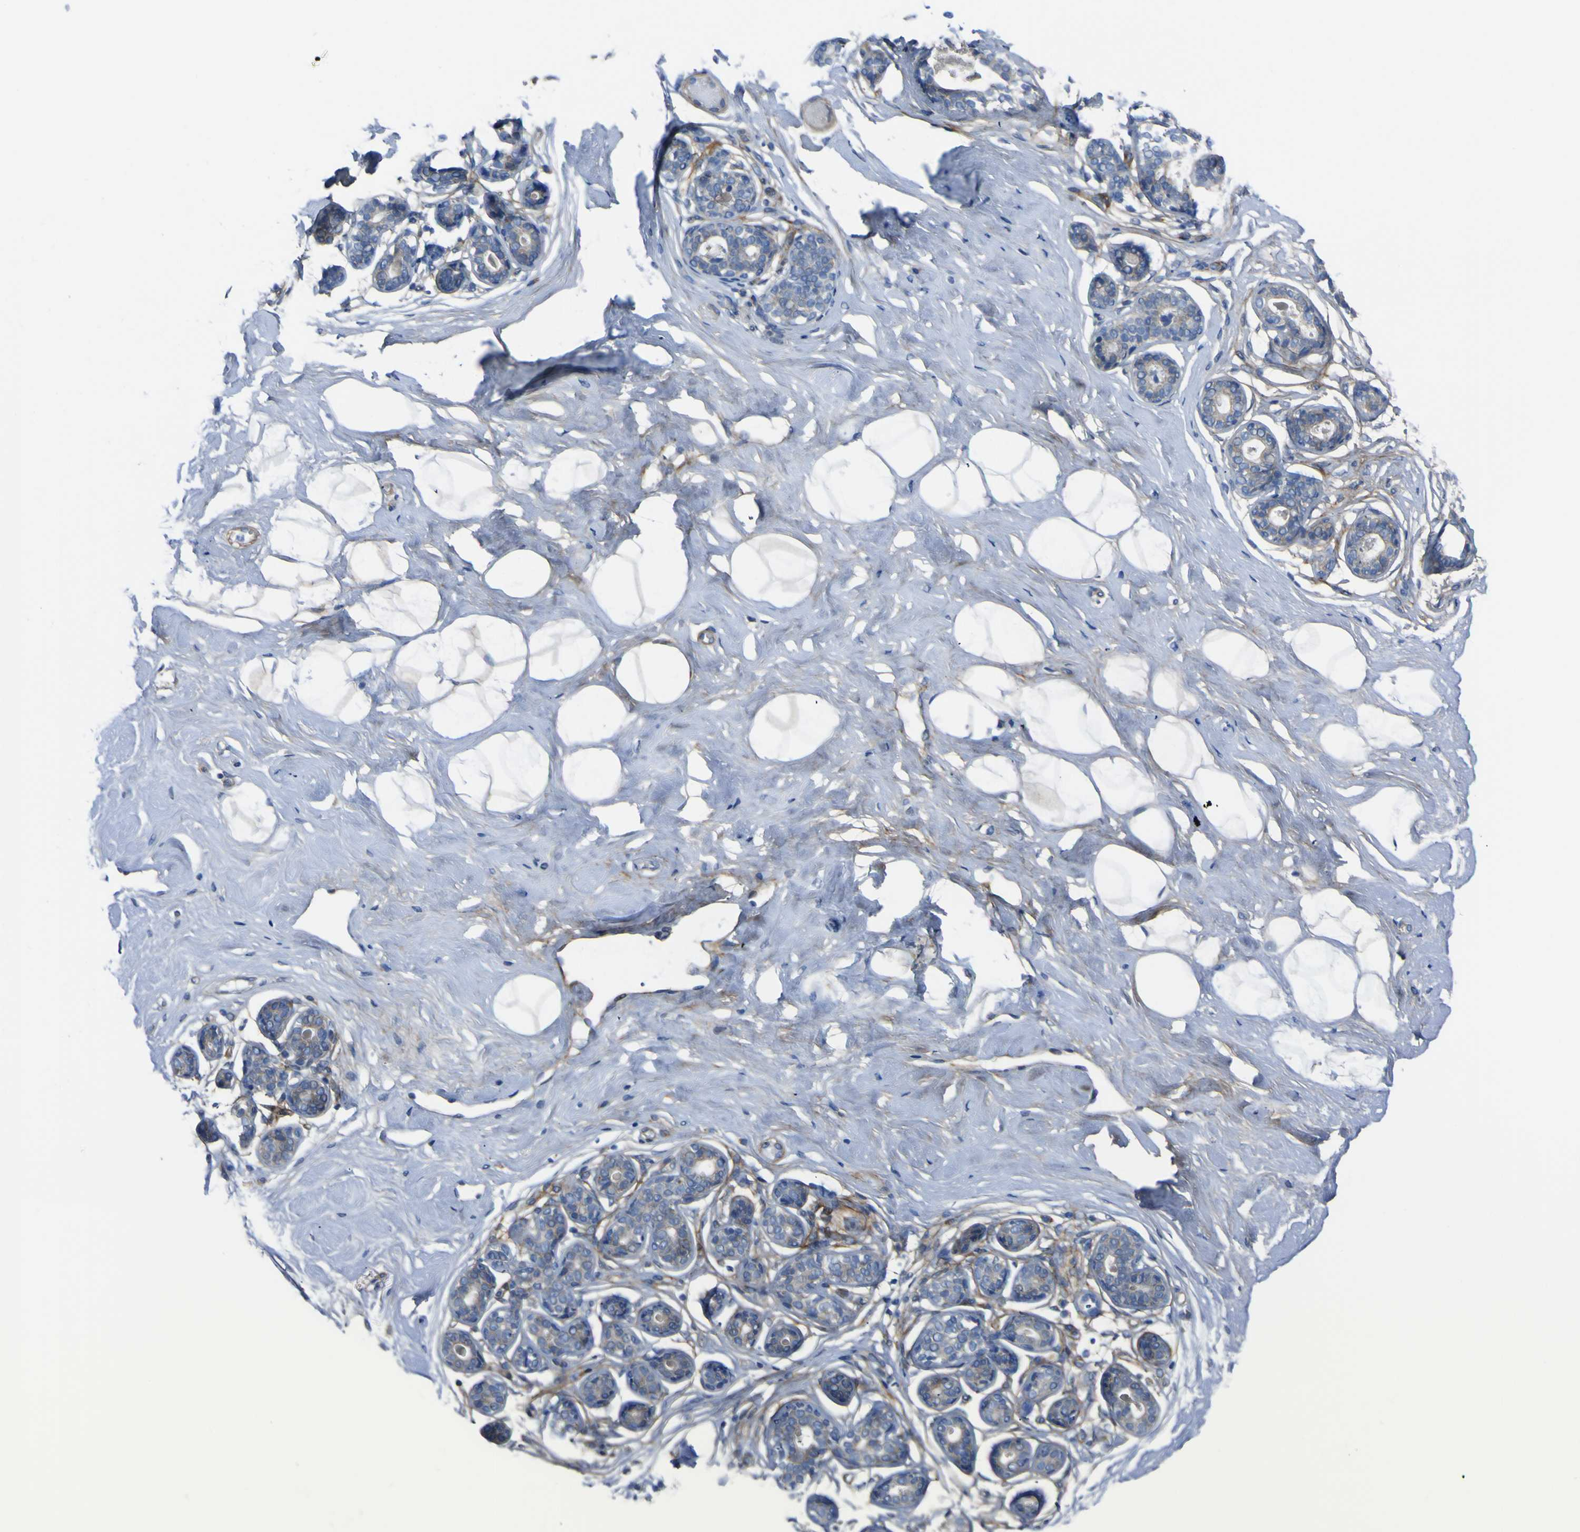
{"staining": {"intensity": "negative", "quantity": "none", "location": "none"}, "tissue": "breast", "cell_type": "Adipocytes", "image_type": "normal", "snomed": [{"axis": "morphology", "description": "Normal tissue, NOS"}, {"axis": "topography", "description": "Breast"}], "caption": "Immunohistochemistry (IHC) of unremarkable breast reveals no expression in adipocytes. The staining was performed using DAB (3,3'-diaminobenzidine) to visualize the protein expression in brown, while the nuclei were stained in blue with hematoxylin (Magnification: 20x).", "gene": "LRRN1", "patient": {"sex": "female", "age": 23}}